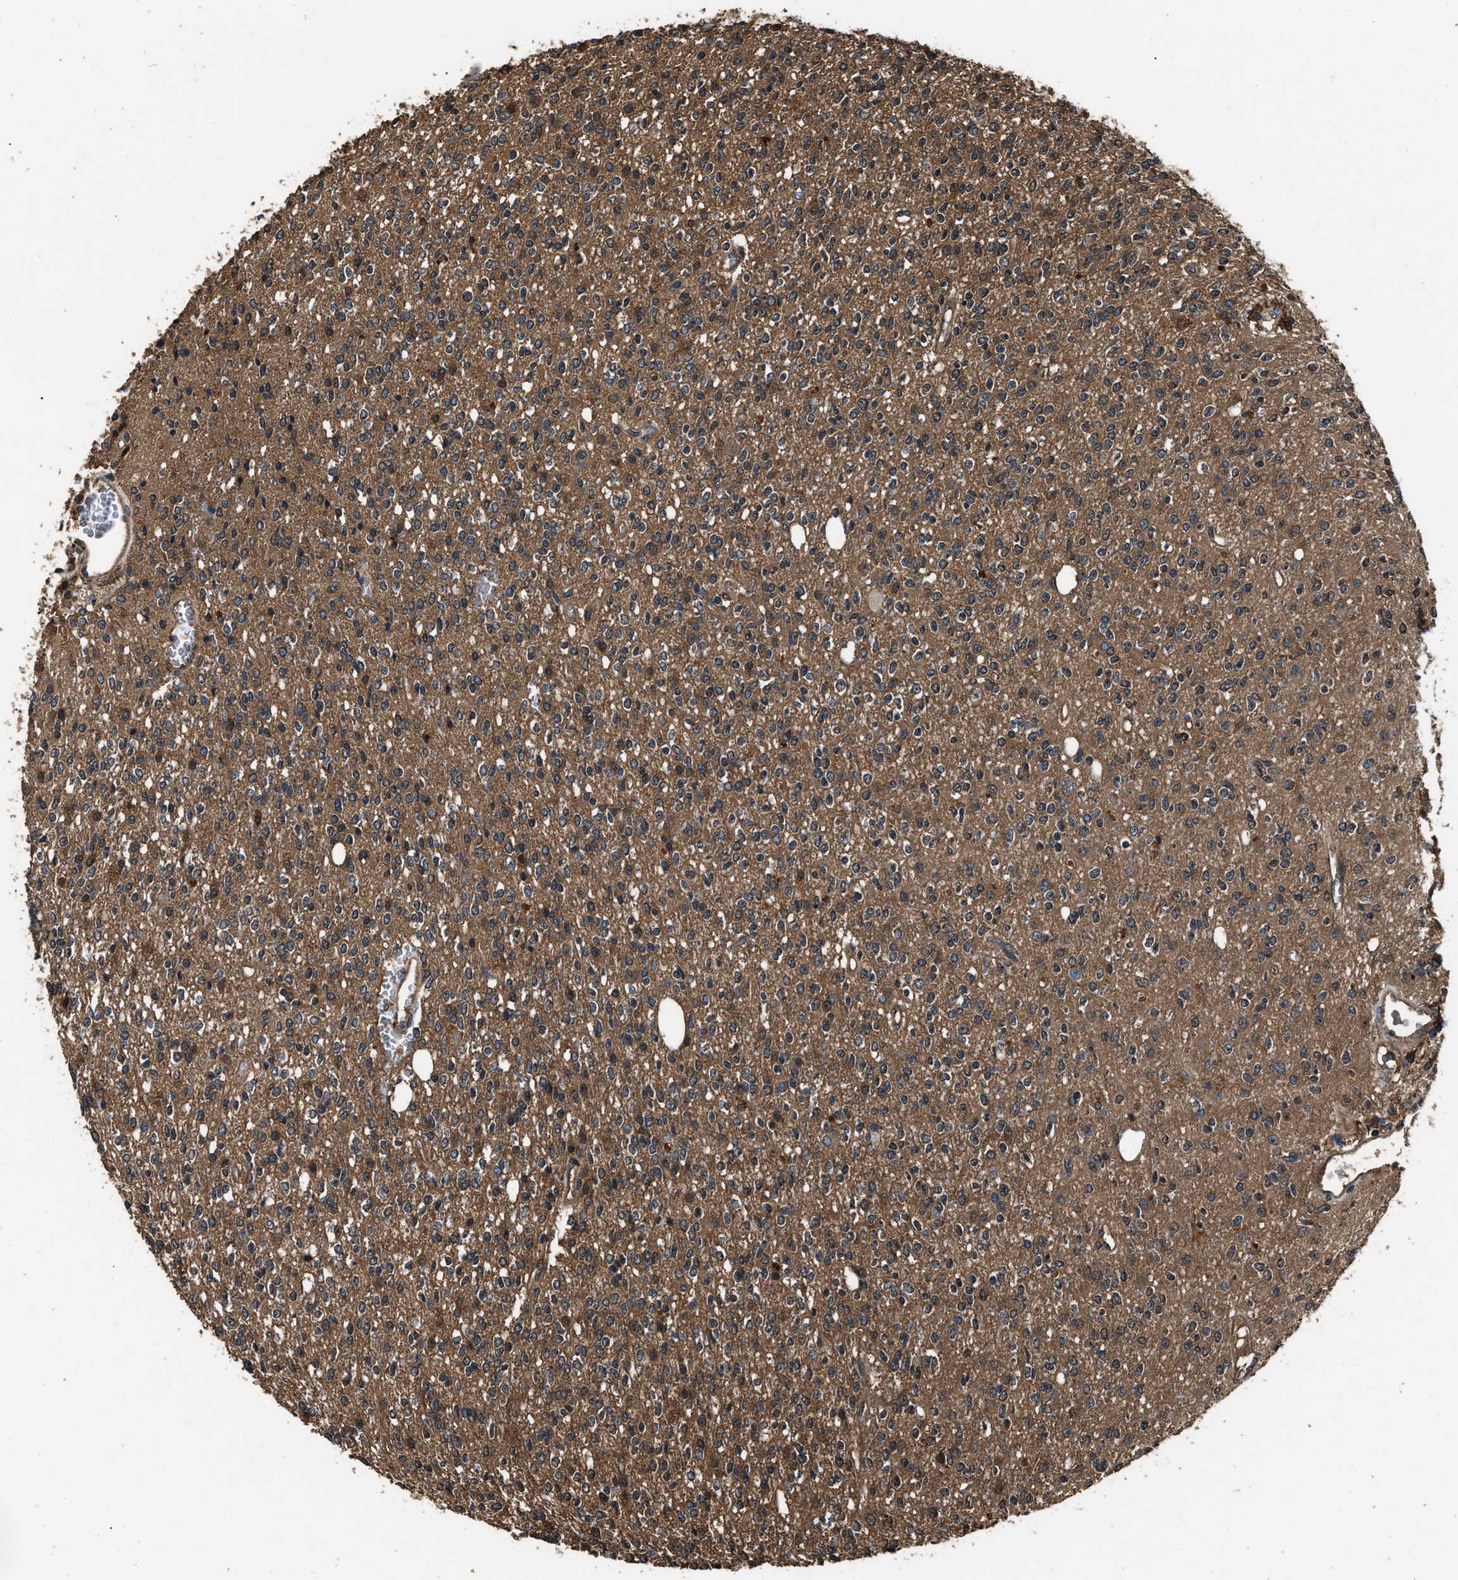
{"staining": {"intensity": "moderate", "quantity": ">75%", "location": "cytoplasmic/membranous"}, "tissue": "glioma", "cell_type": "Tumor cells", "image_type": "cancer", "snomed": [{"axis": "morphology", "description": "Glioma, malignant, High grade"}, {"axis": "topography", "description": "Brain"}], "caption": "This image reveals IHC staining of glioma, with medium moderate cytoplasmic/membranous expression in about >75% of tumor cells.", "gene": "GSTP1", "patient": {"sex": "male", "age": 34}}